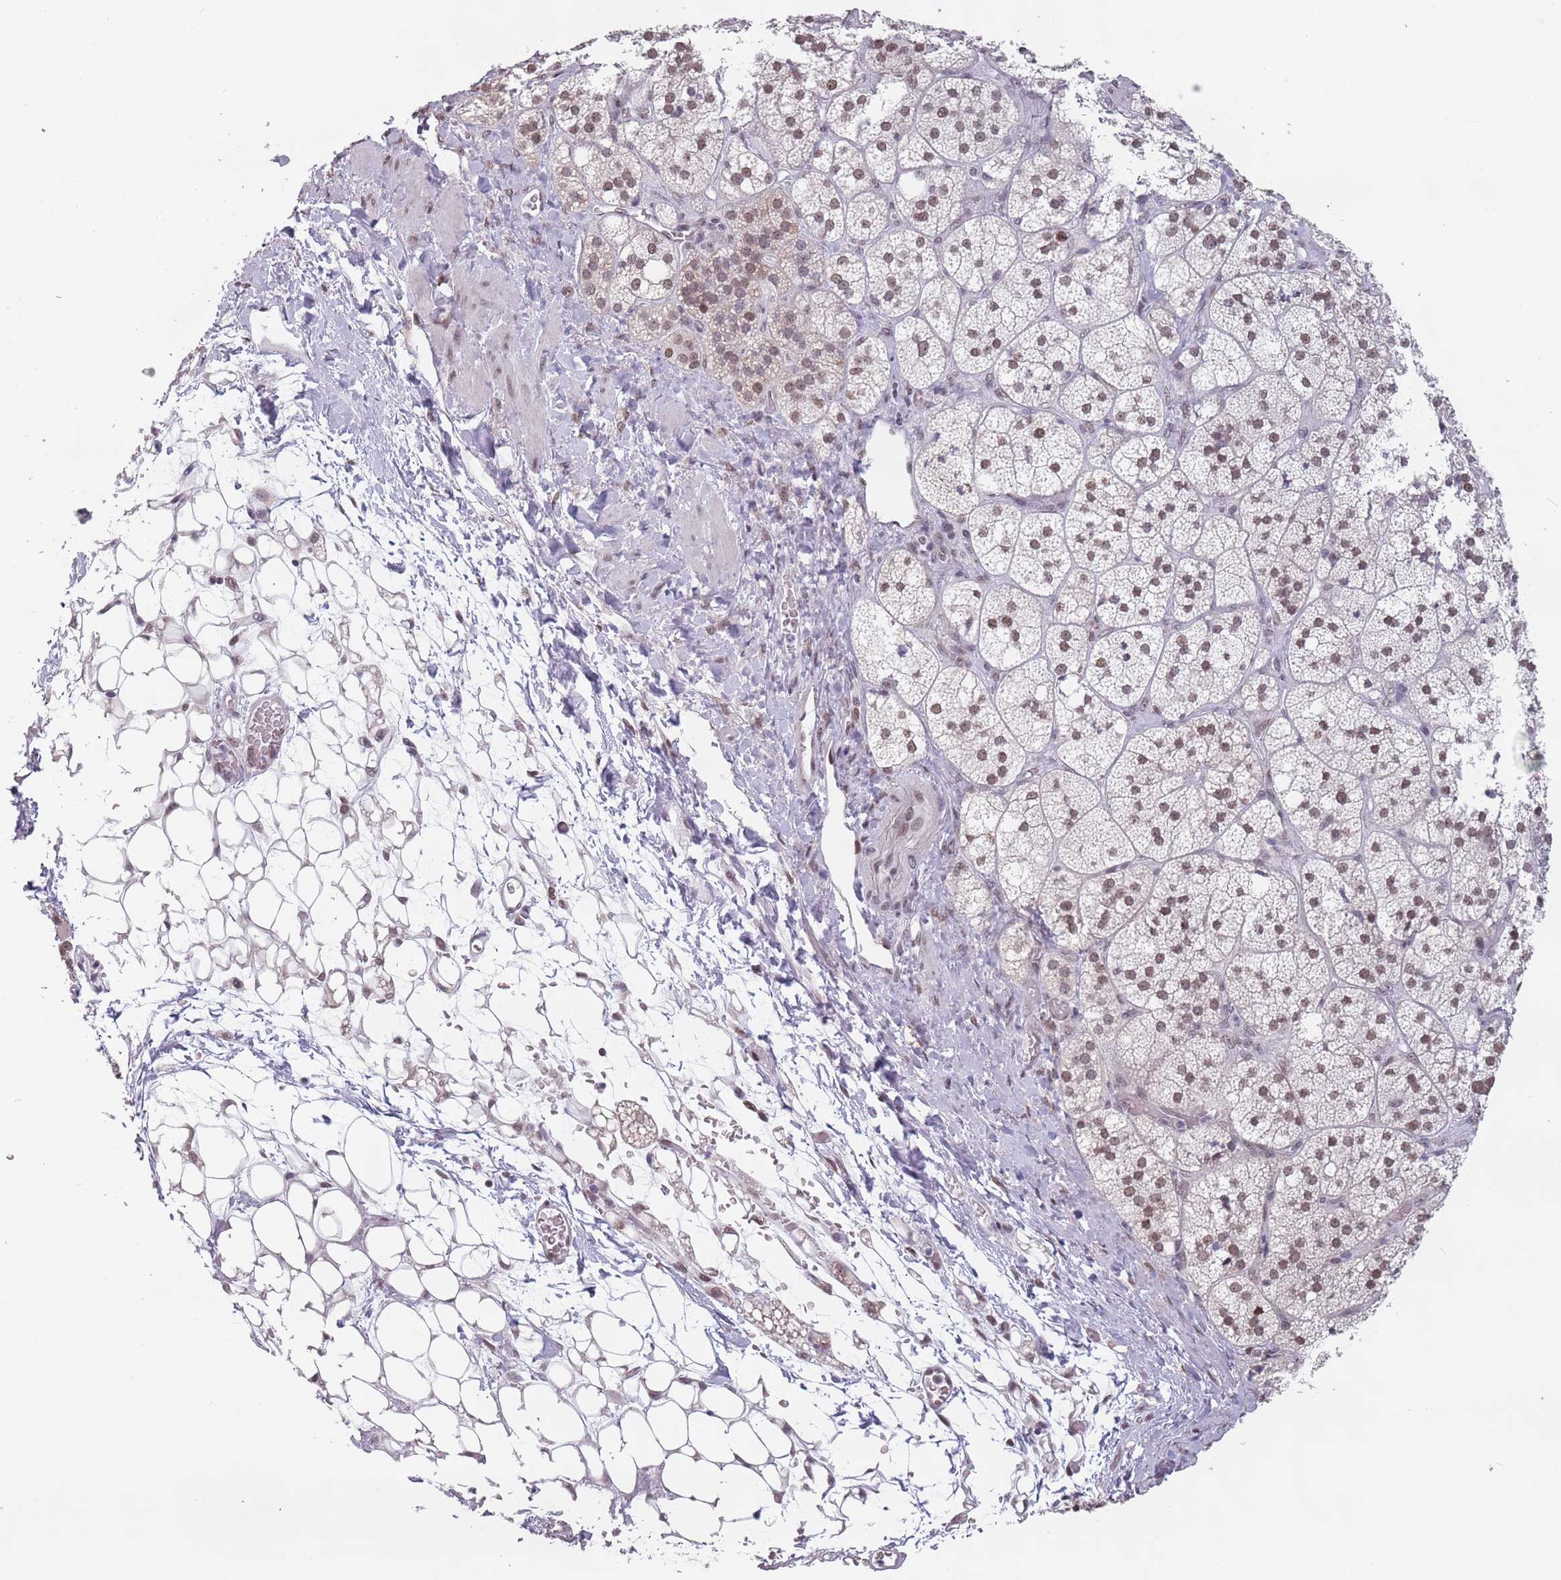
{"staining": {"intensity": "moderate", "quantity": ">75%", "location": "nuclear"}, "tissue": "adrenal gland", "cell_type": "Glandular cells", "image_type": "normal", "snomed": [{"axis": "morphology", "description": "Normal tissue, NOS"}, {"axis": "topography", "description": "Adrenal gland"}], "caption": "Immunohistochemistry (IHC) photomicrograph of normal human adrenal gland stained for a protein (brown), which shows medium levels of moderate nuclear staining in about >75% of glandular cells.", "gene": "PTCHD1", "patient": {"sex": "male", "age": 61}}